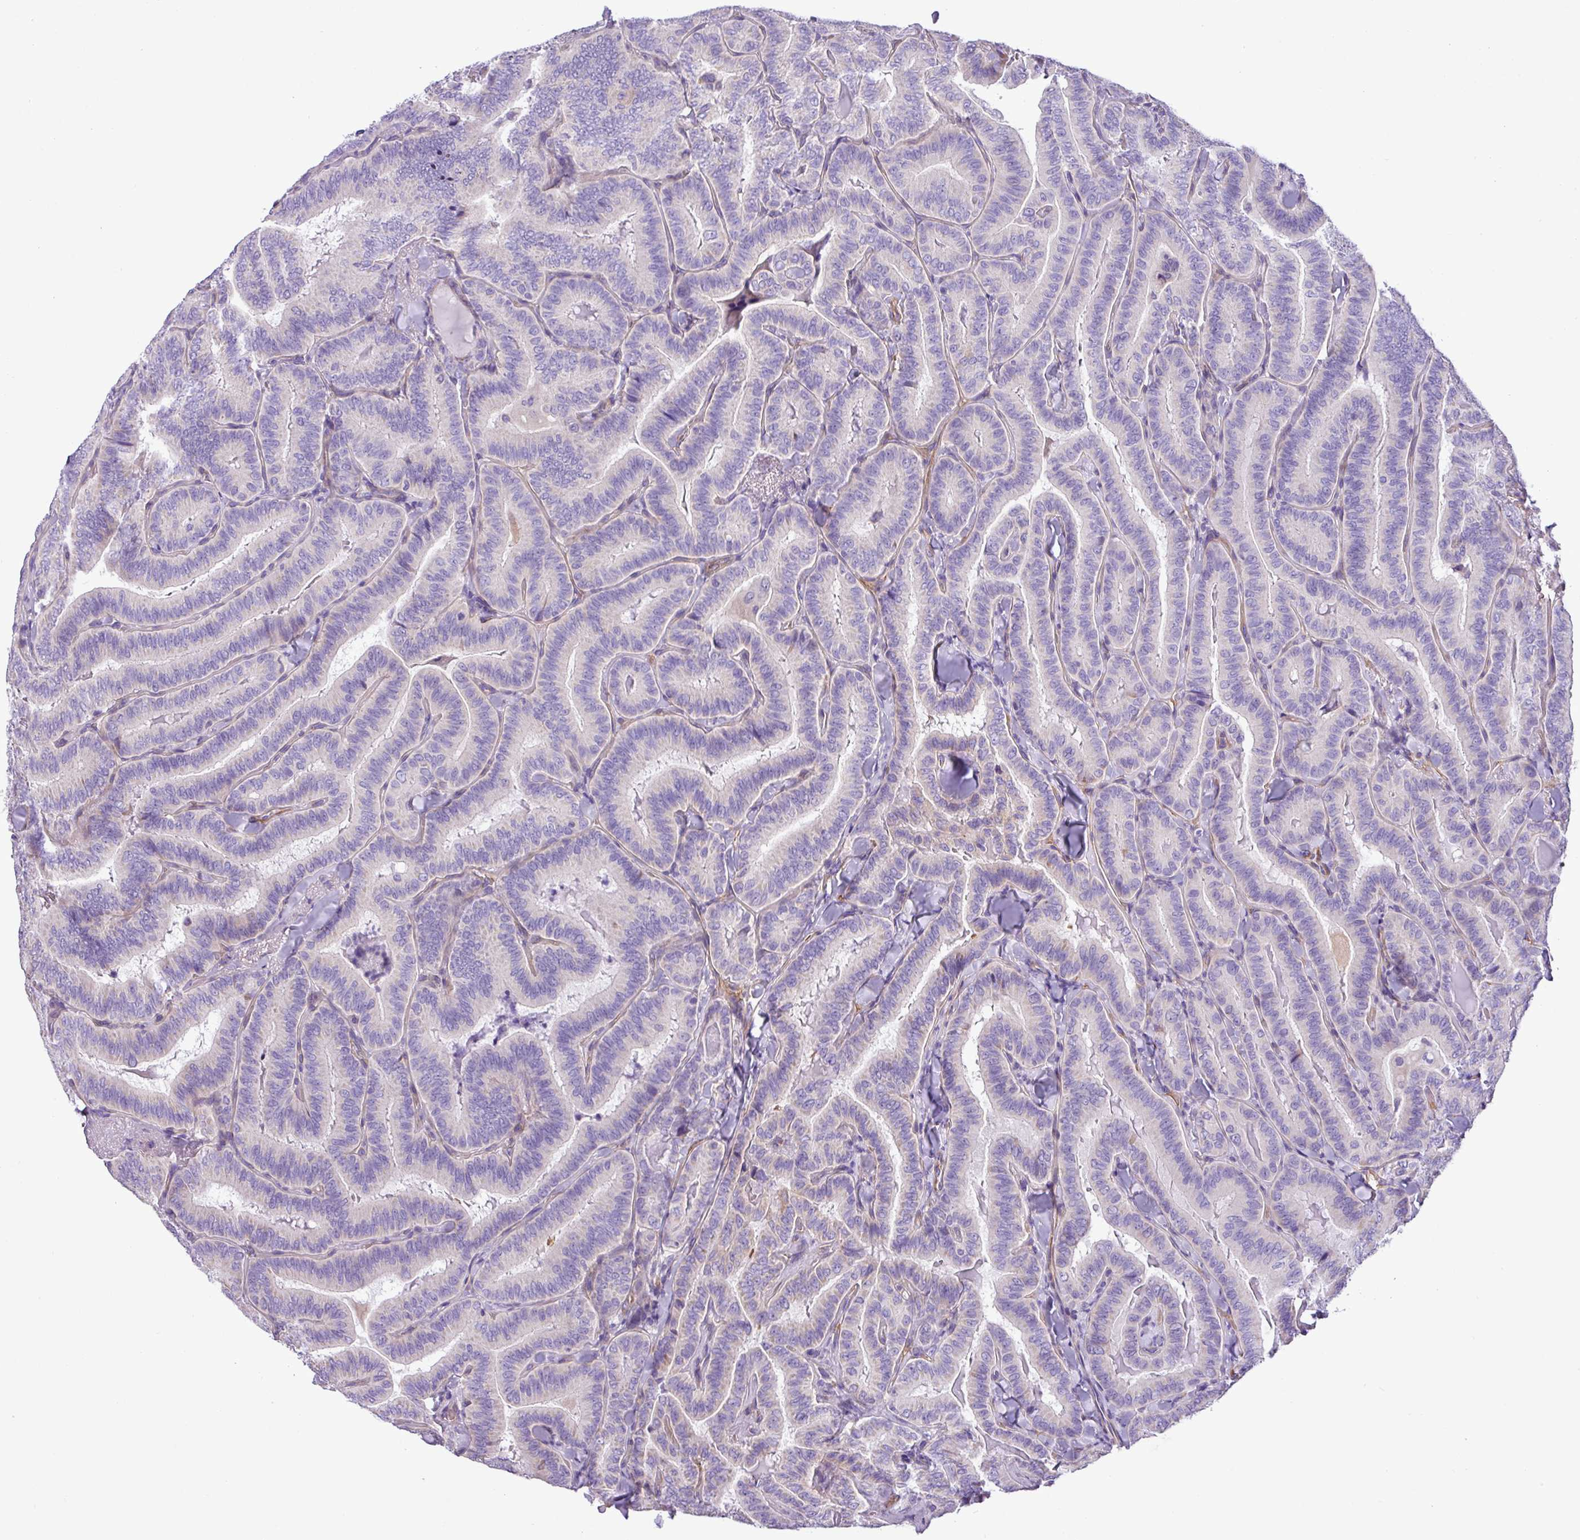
{"staining": {"intensity": "negative", "quantity": "none", "location": "none"}, "tissue": "thyroid cancer", "cell_type": "Tumor cells", "image_type": "cancer", "snomed": [{"axis": "morphology", "description": "Papillary adenocarcinoma, NOS"}, {"axis": "topography", "description": "Thyroid gland"}], "caption": "Thyroid cancer (papillary adenocarcinoma) was stained to show a protein in brown. There is no significant expression in tumor cells.", "gene": "C11orf91", "patient": {"sex": "male", "age": 61}}